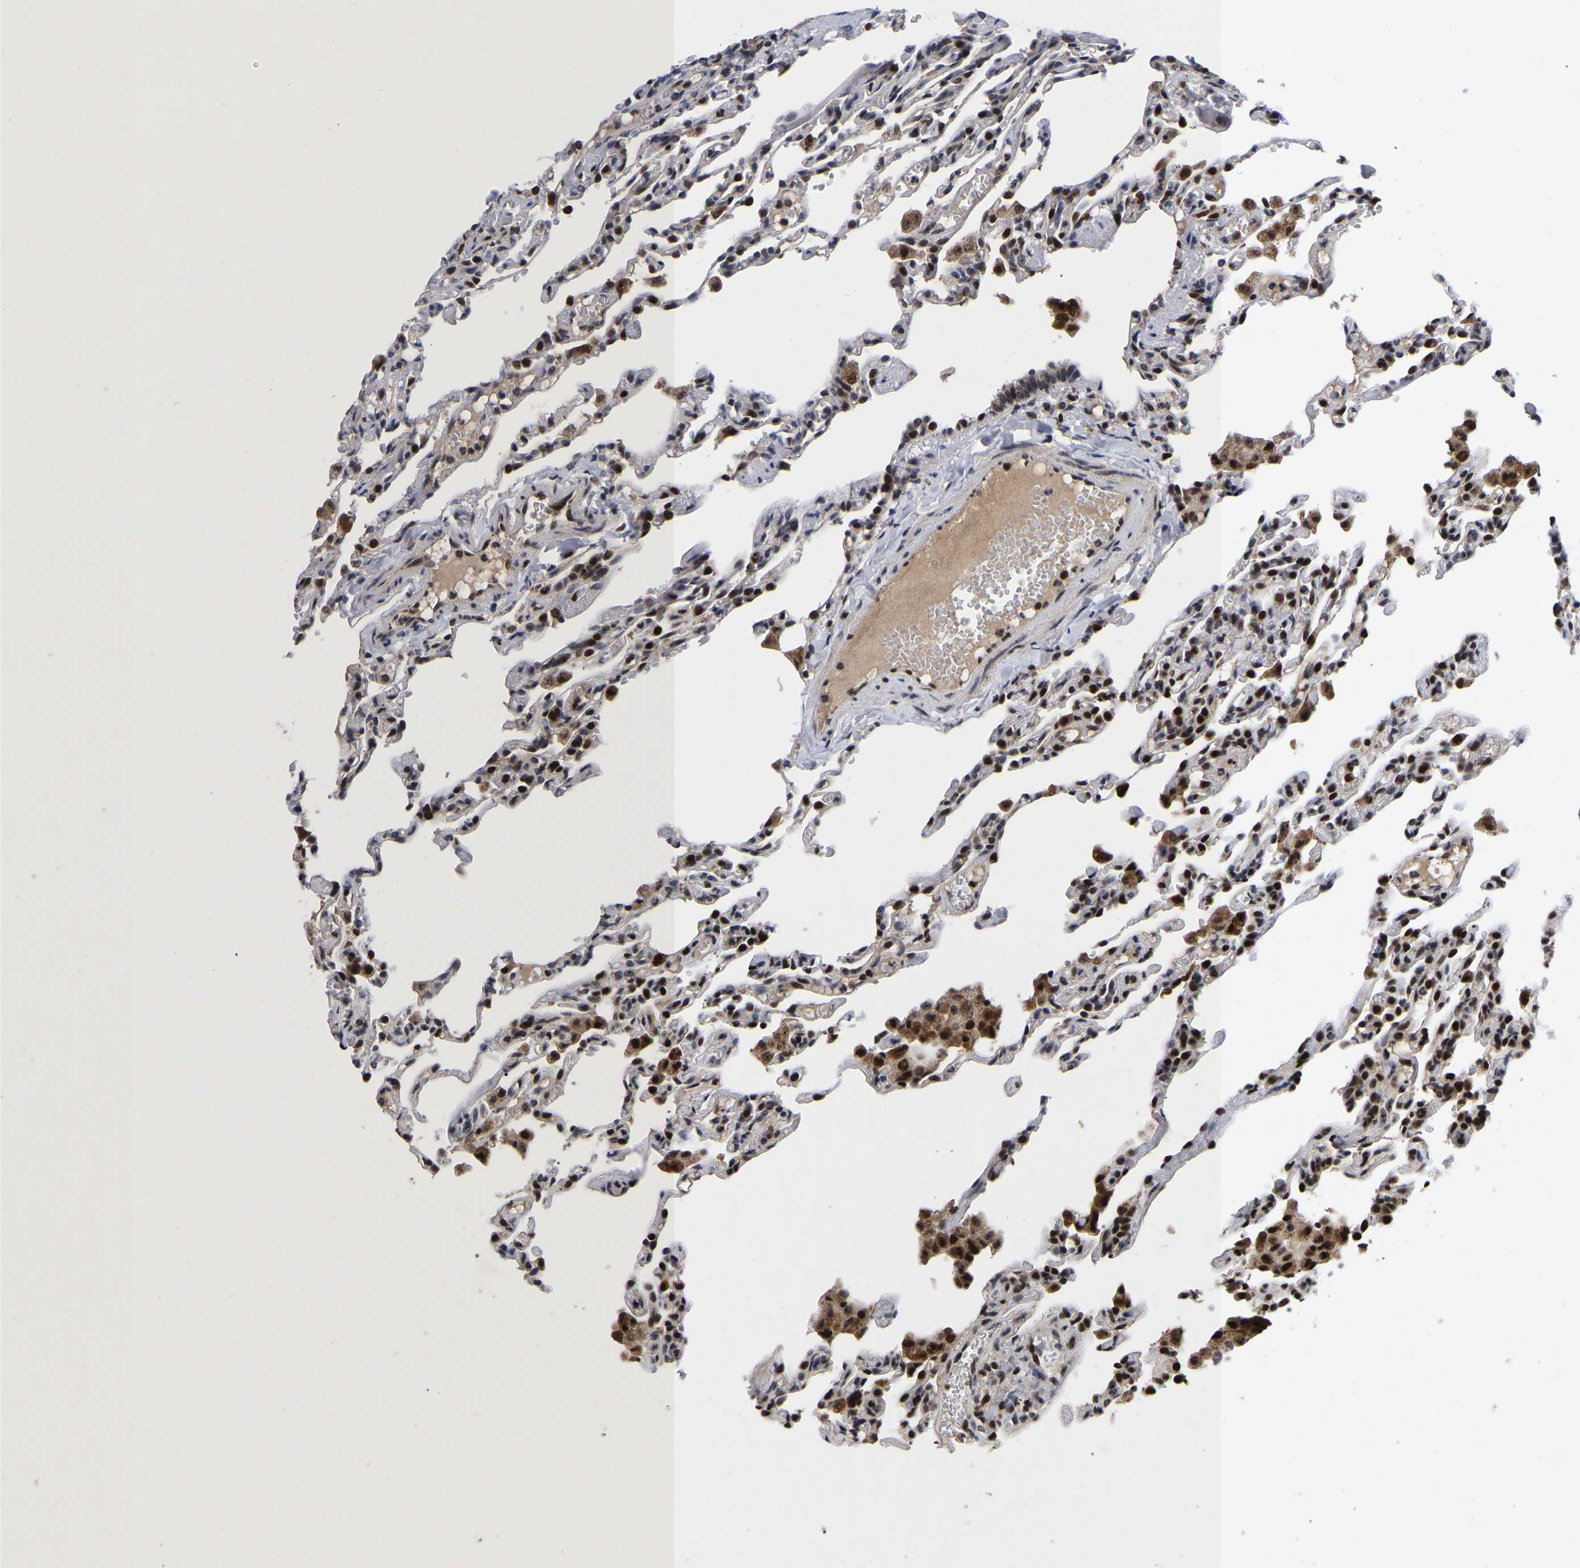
{"staining": {"intensity": "strong", "quantity": ">75%", "location": "nuclear"}, "tissue": "lung", "cell_type": "Alveolar cells", "image_type": "normal", "snomed": [{"axis": "morphology", "description": "Normal tissue, NOS"}, {"axis": "topography", "description": "Lung"}], "caption": "Alveolar cells display high levels of strong nuclear positivity in about >75% of cells in unremarkable lung. (Stains: DAB in brown, nuclei in blue, Microscopy: brightfield microscopy at high magnification).", "gene": "JUNB", "patient": {"sex": "male", "age": 21}}